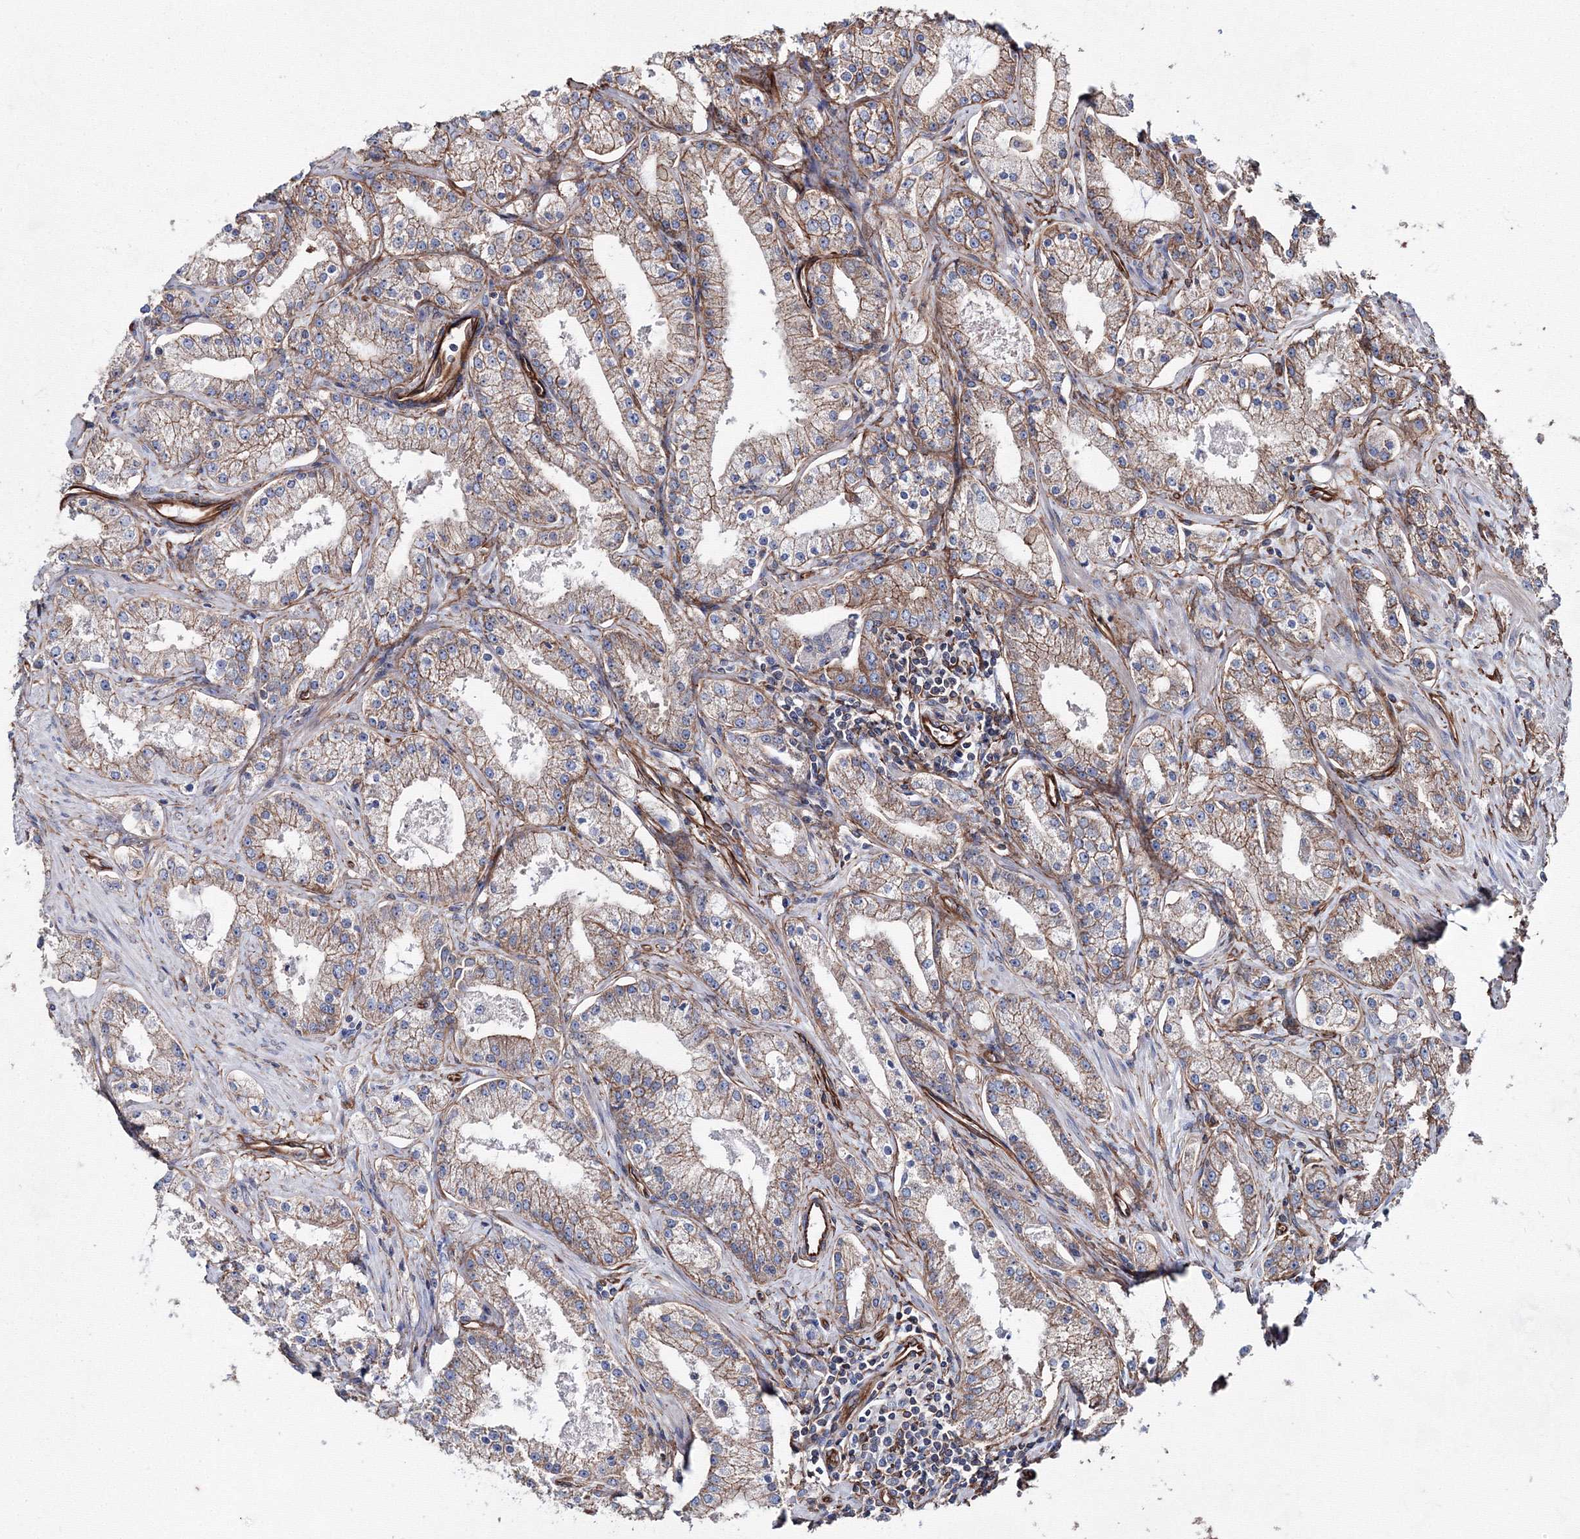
{"staining": {"intensity": "weak", "quantity": ">75%", "location": "cytoplasmic/membranous"}, "tissue": "prostate cancer", "cell_type": "Tumor cells", "image_type": "cancer", "snomed": [{"axis": "morphology", "description": "Adenocarcinoma, Low grade"}, {"axis": "topography", "description": "Prostate"}], "caption": "Human low-grade adenocarcinoma (prostate) stained for a protein (brown) reveals weak cytoplasmic/membranous positive expression in approximately >75% of tumor cells.", "gene": "ANKRD37", "patient": {"sex": "male", "age": 69}}